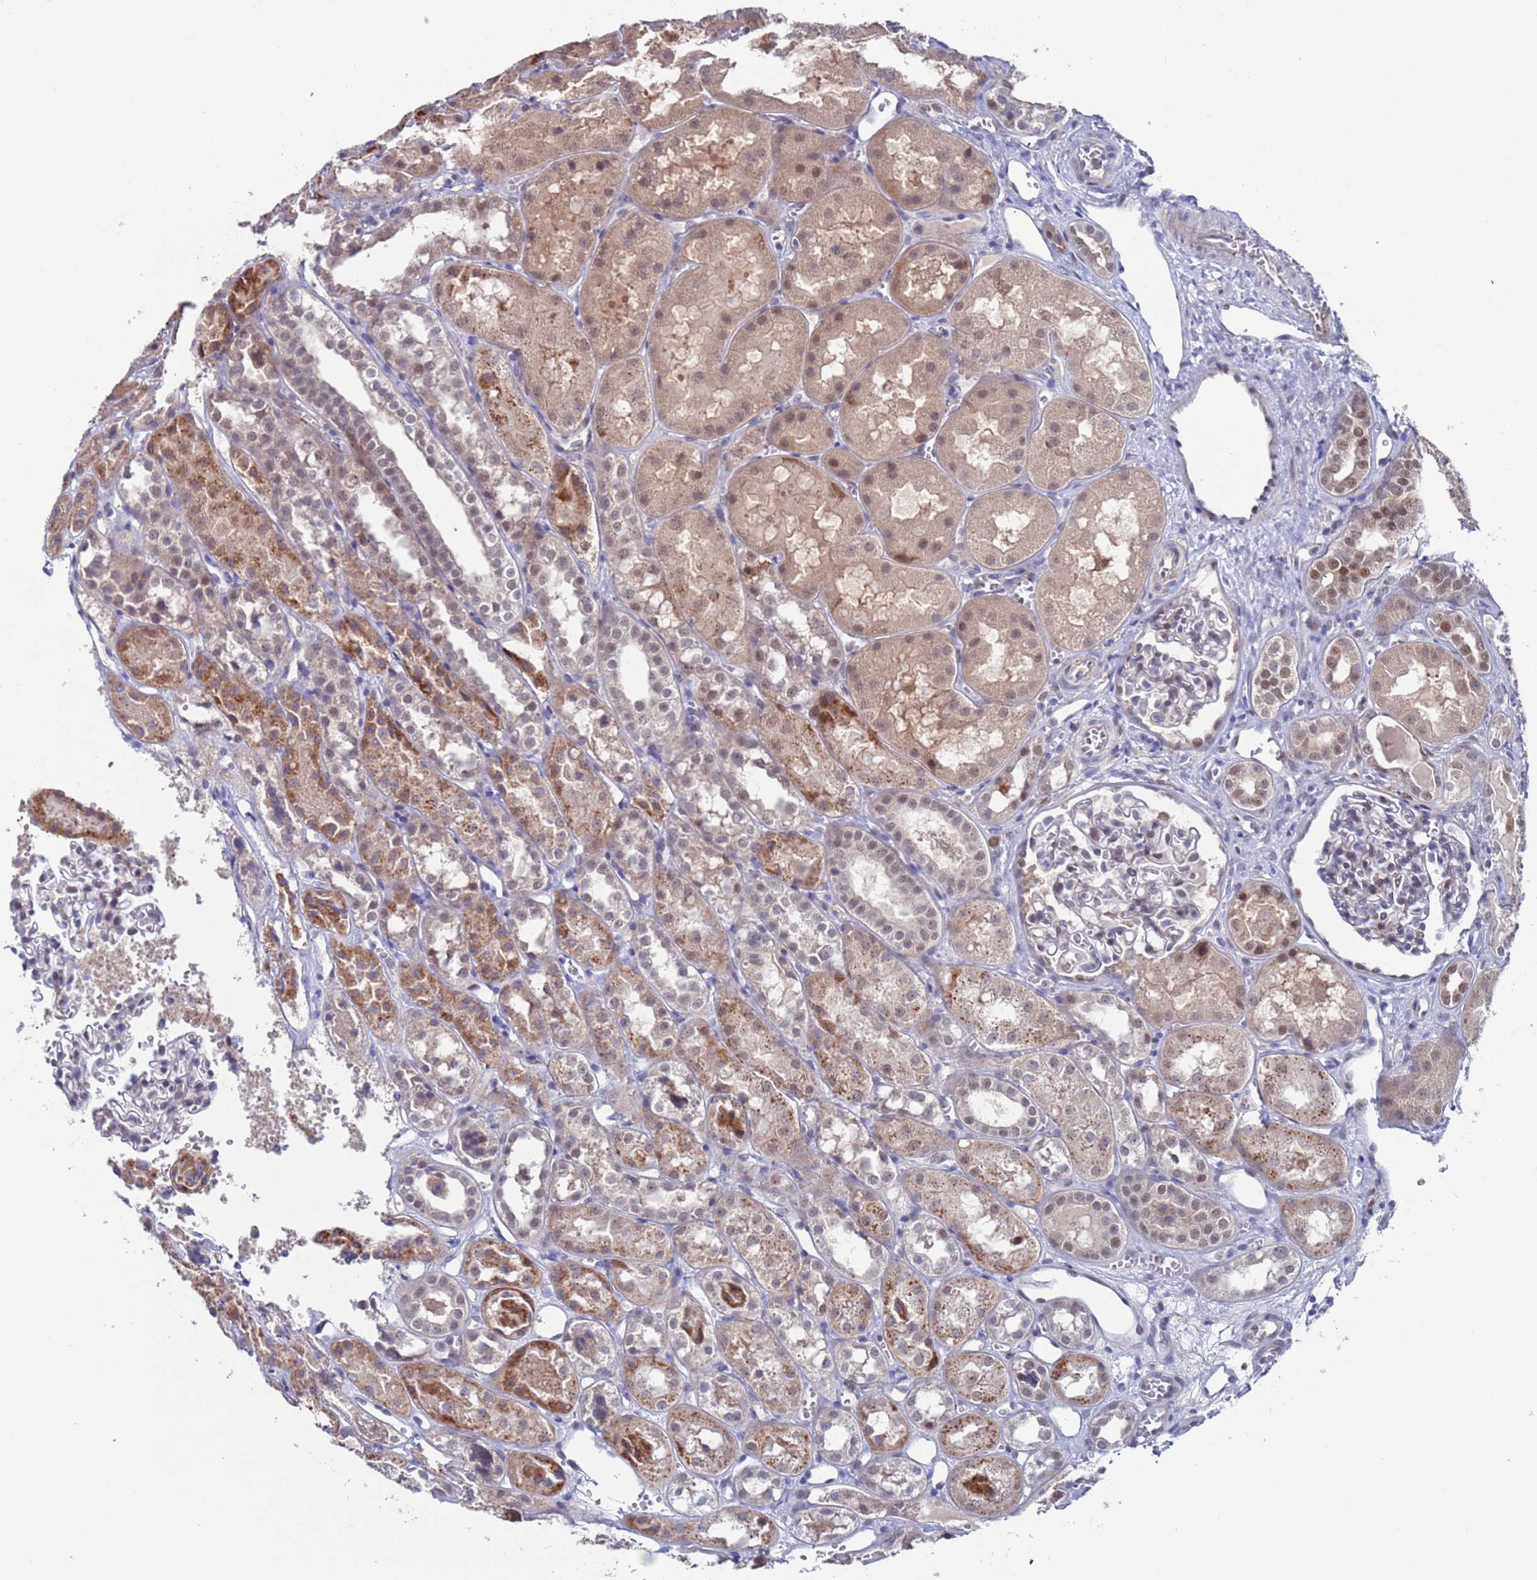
{"staining": {"intensity": "negative", "quantity": "none", "location": "none"}, "tissue": "kidney", "cell_type": "Cells in glomeruli", "image_type": "normal", "snomed": [{"axis": "morphology", "description": "Normal tissue, NOS"}, {"axis": "topography", "description": "Kidney"}], "caption": "The histopathology image exhibits no staining of cells in glomeruli in unremarkable kidney. (DAB immunohistochemistry, high magnification).", "gene": "FBXO27", "patient": {"sex": "male", "age": 16}}